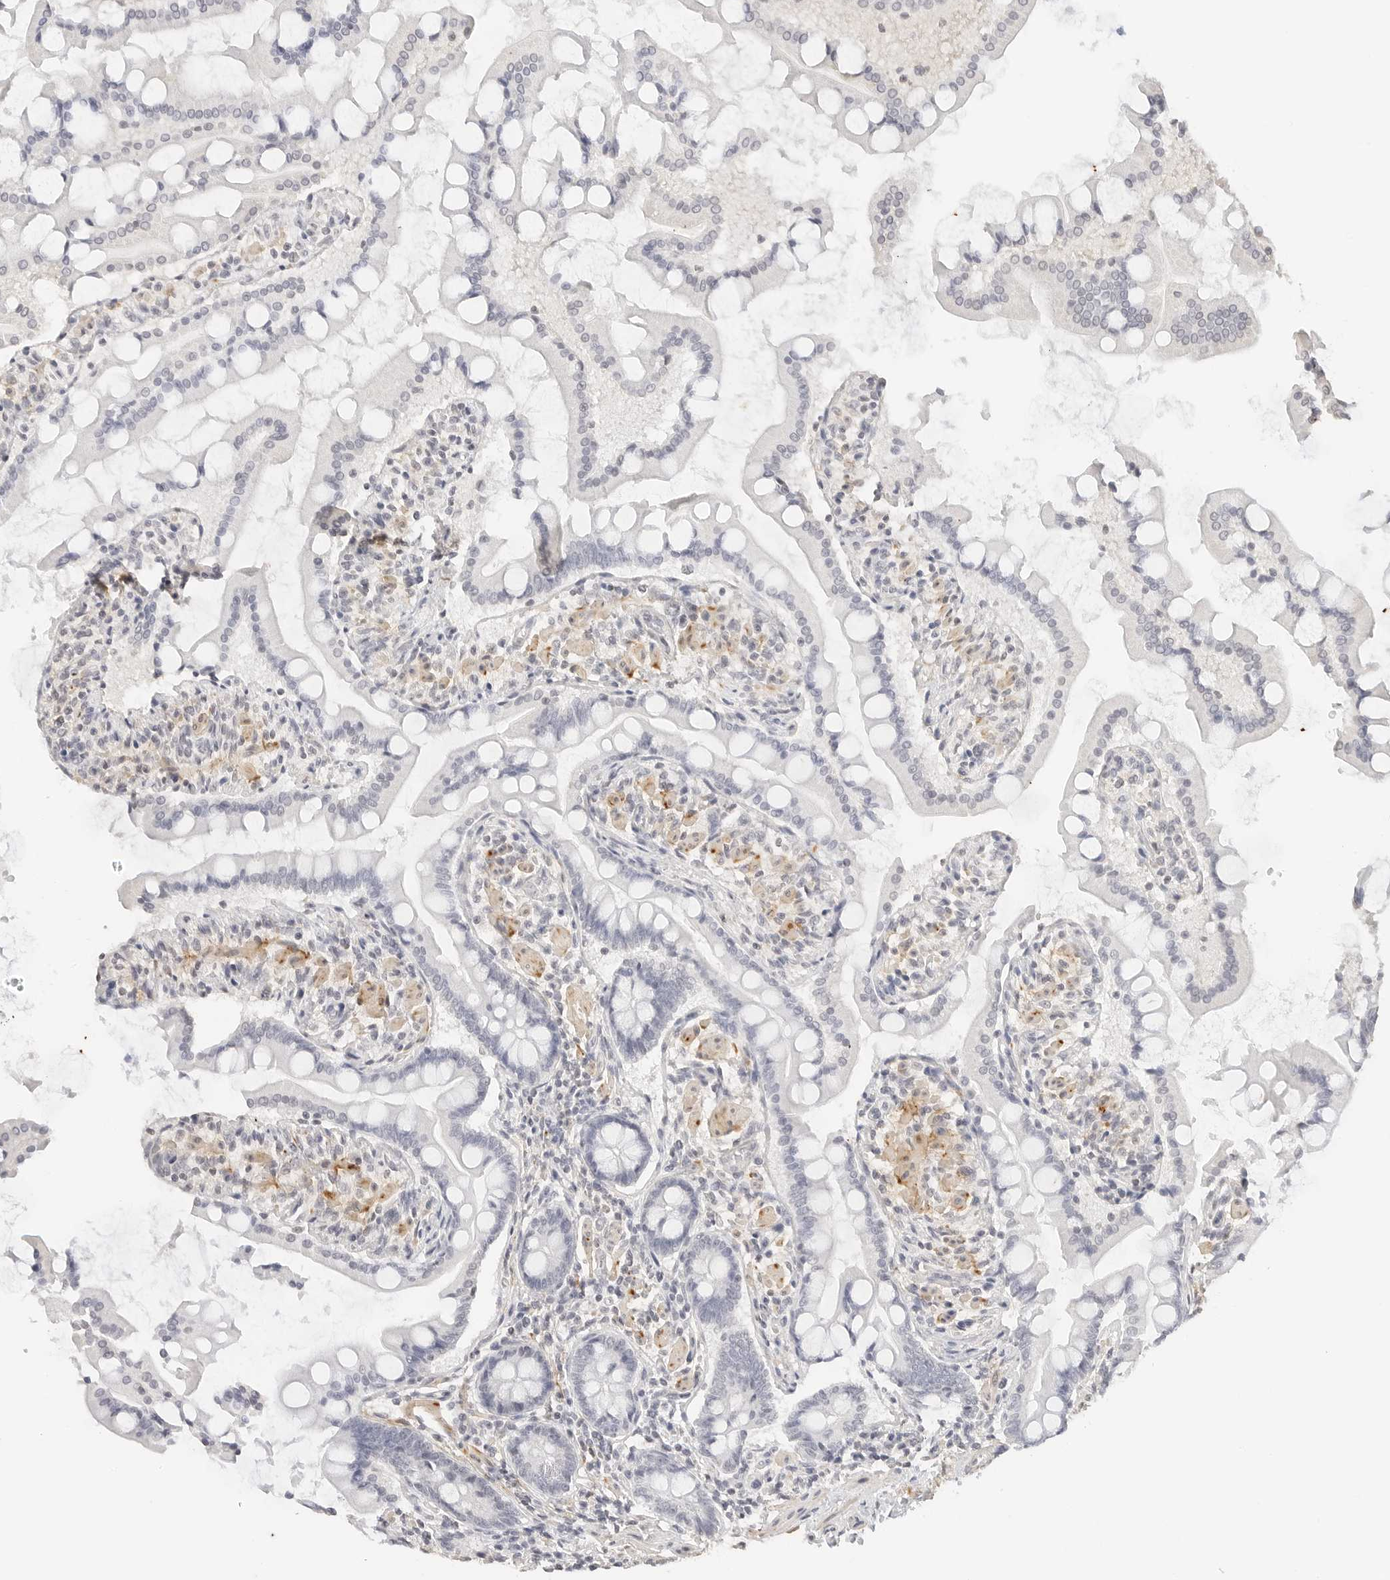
{"staining": {"intensity": "negative", "quantity": "none", "location": "none"}, "tissue": "small intestine", "cell_type": "Glandular cells", "image_type": "normal", "snomed": [{"axis": "morphology", "description": "Normal tissue, NOS"}, {"axis": "topography", "description": "Small intestine"}], "caption": "IHC of normal human small intestine displays no positivity in glandular cells.", "gene": "PCDH19", "patient": {"sex": "male", "age": 41}}